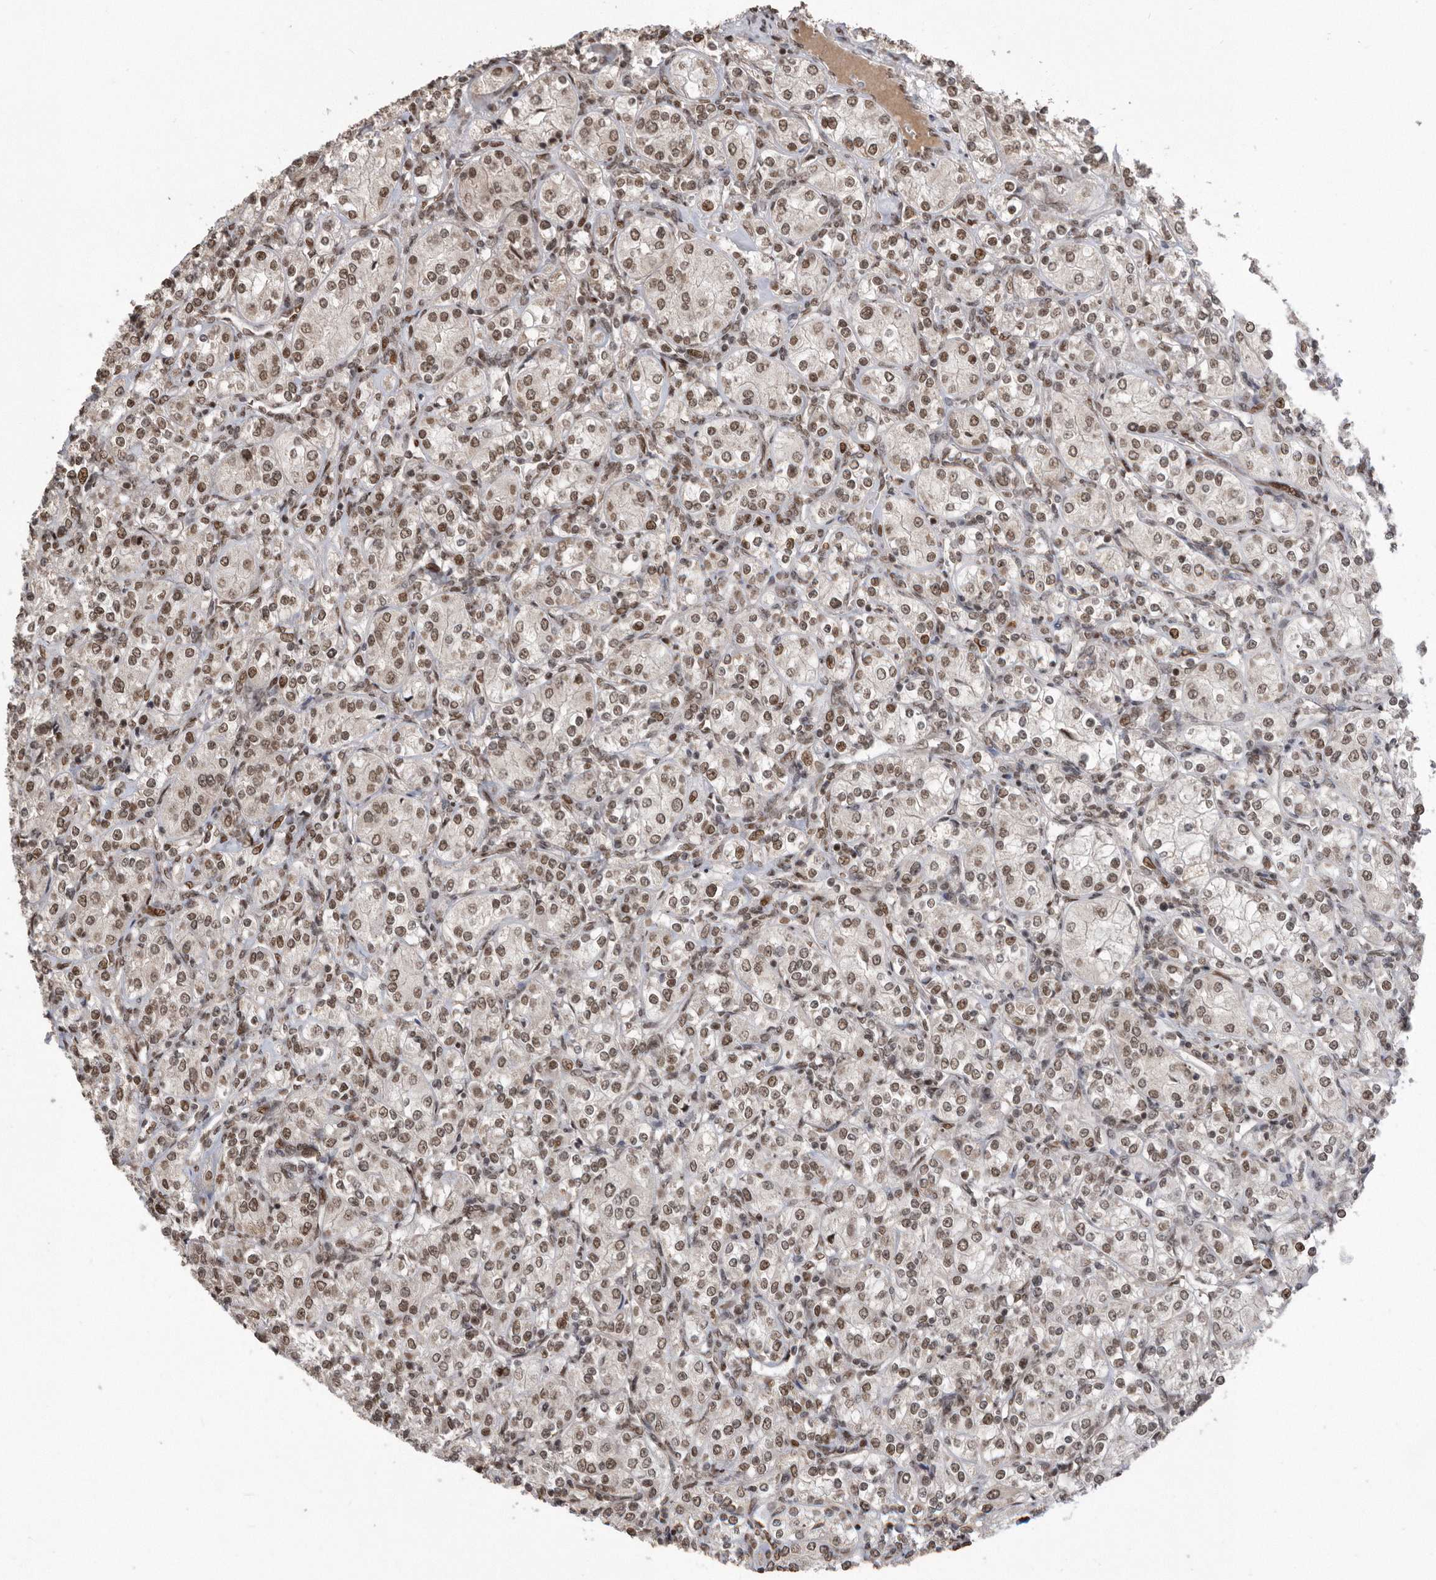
{"staining": {"intensity": "moderate", "quantity": ">75%", "location": "nuclear"}, "tissue": "renal cancer", "cell_type": "Tumor cells", "image_type": "cancer", "snomed": [{"axis": "morphology", "description": "Adenocarcinoma, NOS"}, {"axis": "topography", "description": "Kidney"}], "caption": "Protein staining of renal cancer tissue reveals moderate nuclear staining in about >75% of tumor cells.", "gene": "TDRD3", "patient": {"sex": "male", "age": 77}}